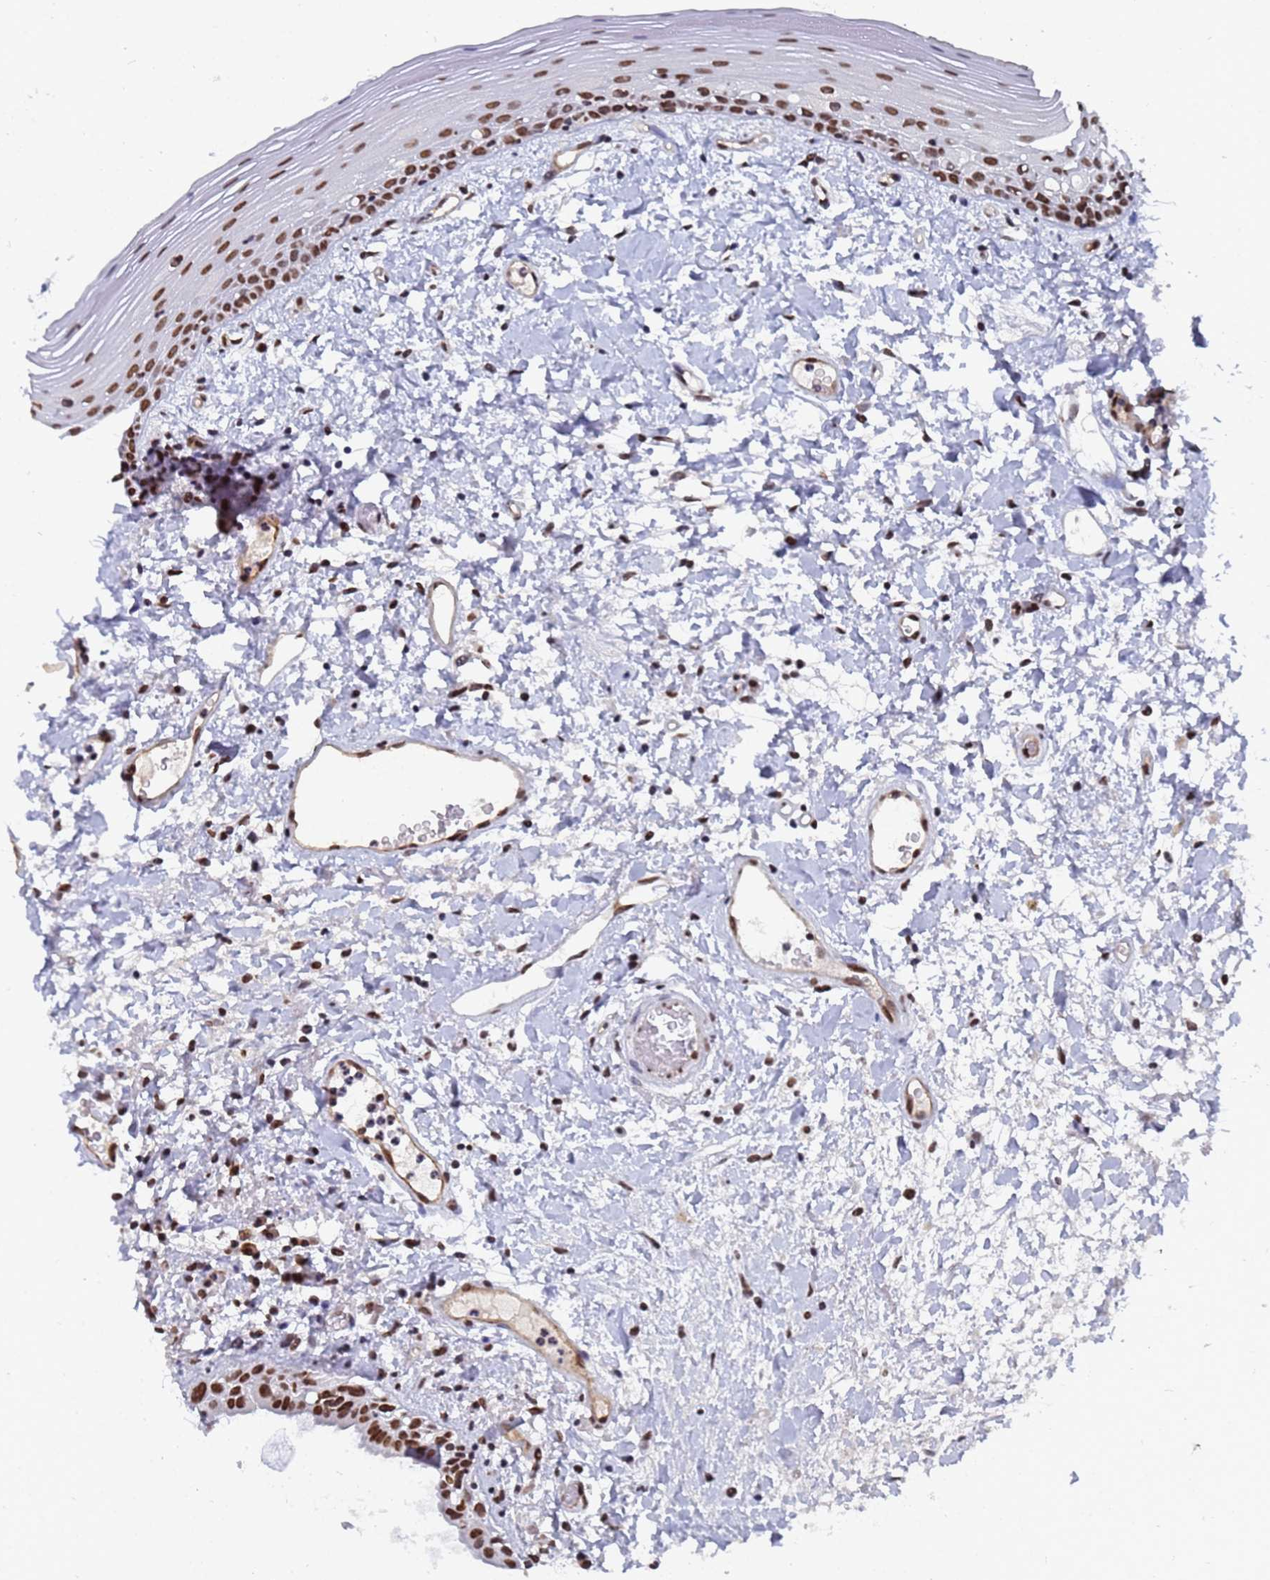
{"staining": {"intensity": "moderate", "quantity": ">75%", "location": "nuclear"}, "tissue": "oral mucosa", "cell_type": "Squamous epithelial cells", "image_type": "normal", "snomed": [{"axis": "morphology", "description": "Normal tissue, NOS"}, {"axis": "topography", "description": "Oral tissue"}], "caption": "This is an image of IHC staining of unremarkable oral mucosa, which shows moderate positivity in the nuclear of squamous epithelial cells.", "gene": "RAVER2", "patient": {"sex": "female", "age": 76}}